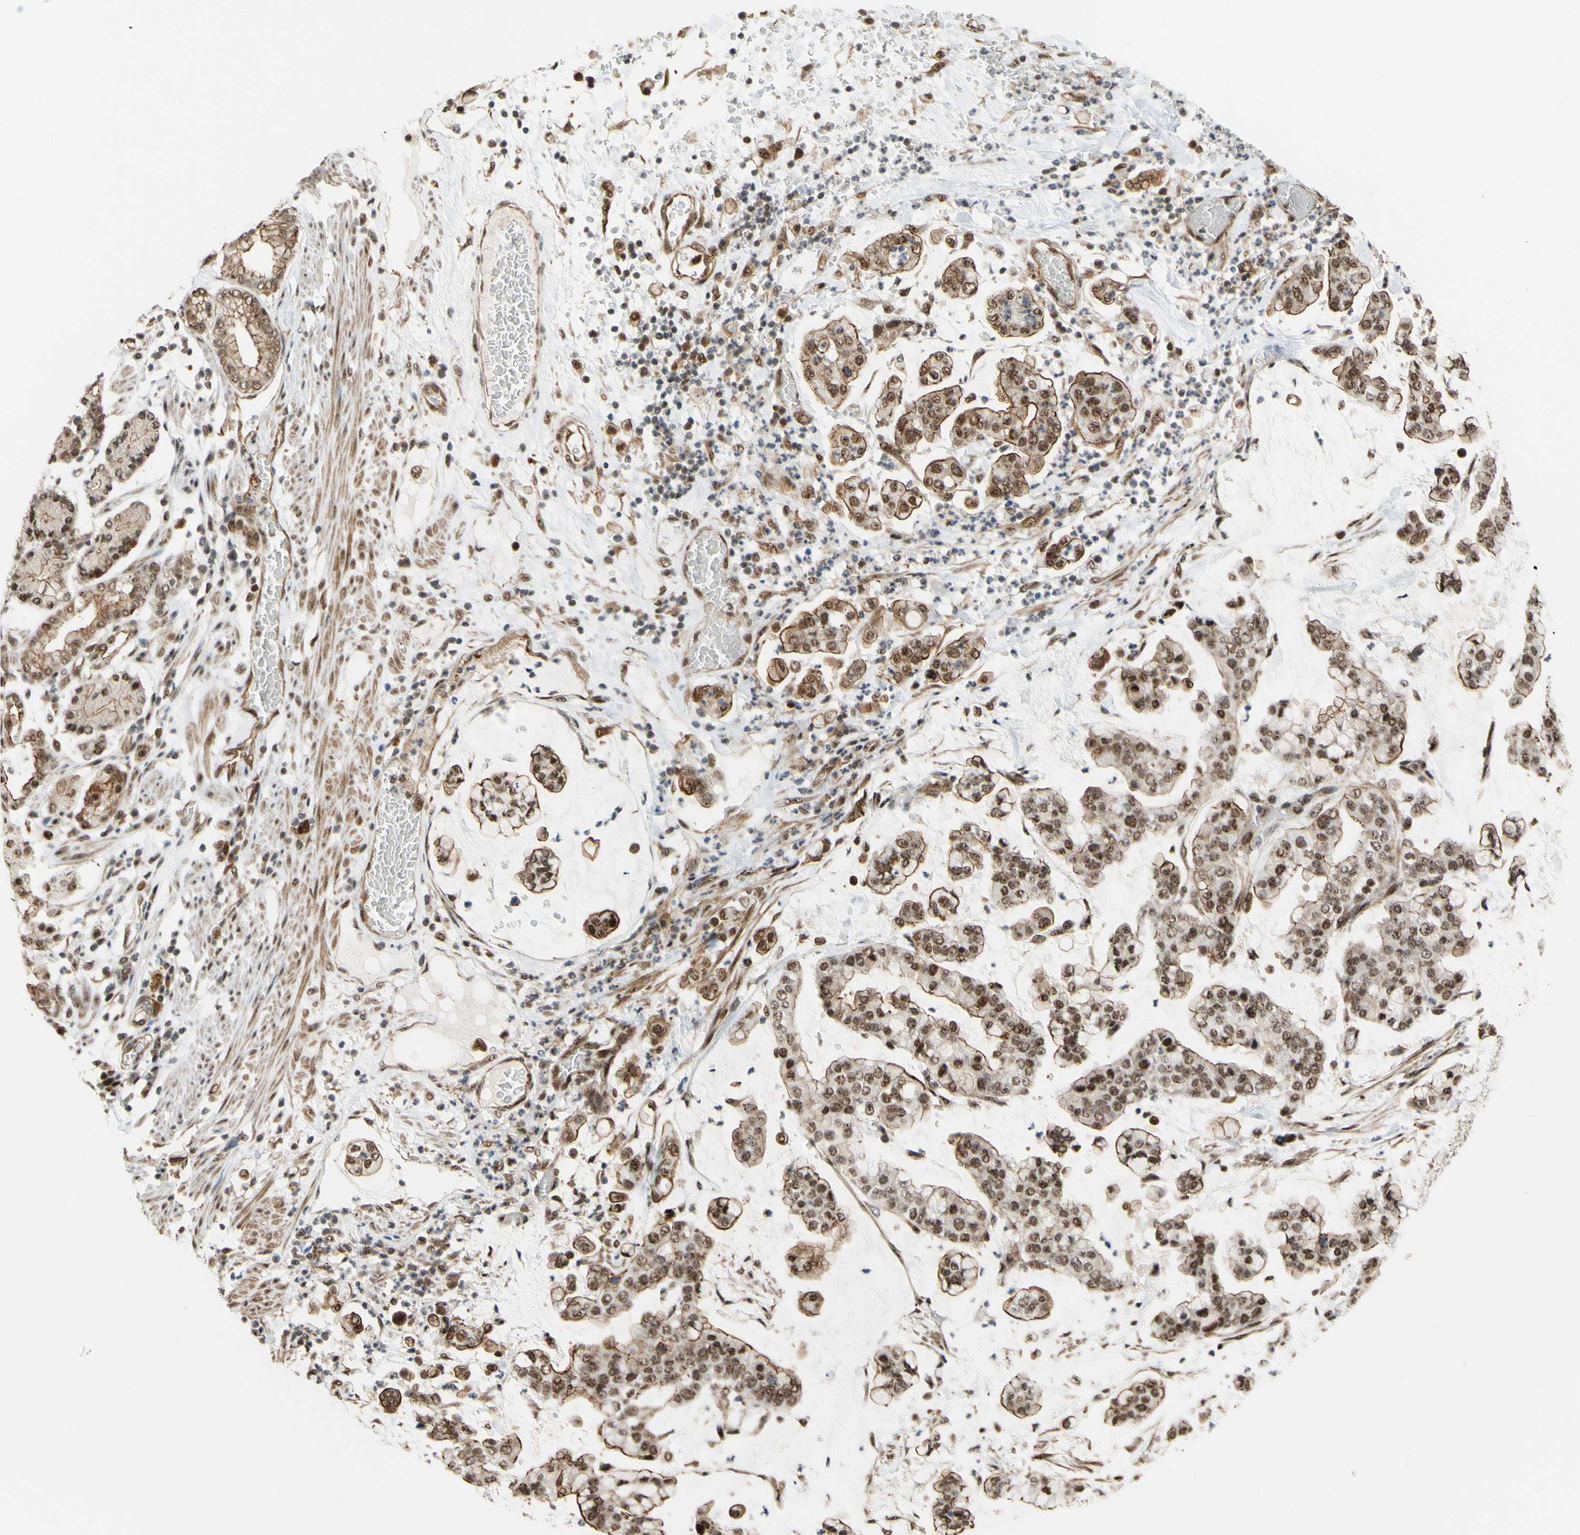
{"staining": {"intensity": "moderate", "quantity": ">75%", "location": "cytoplasmic/membranous,nuclear"}, "tissue": "stomach cancer", "cell_type": "Tumor cells", "image_type": "cancer", "snomed": [{"axis": "morphology", "description": "Normal tissue, NOS"}, {"axis": "morphology", "description": "Adenocarcinoma, NOS"}, {"axis": "topography", "description": "Stomach, upper"}, {"axis": "topography", "description": "Stomach"}], "caption": "A micrograph of human adenocarcinoma (stomach) stained for a protein shows moderate cytoplasmic/membranous and nuclear brown staining in tumor cells. Using DAB (3,3'-diaminobenzidine) (brown) and hematoxylin (blue) stains, captured at high magnification using brightfield microscopy.", "gene": "SAP18", "patient": {"sex": "male", "age": 76}}